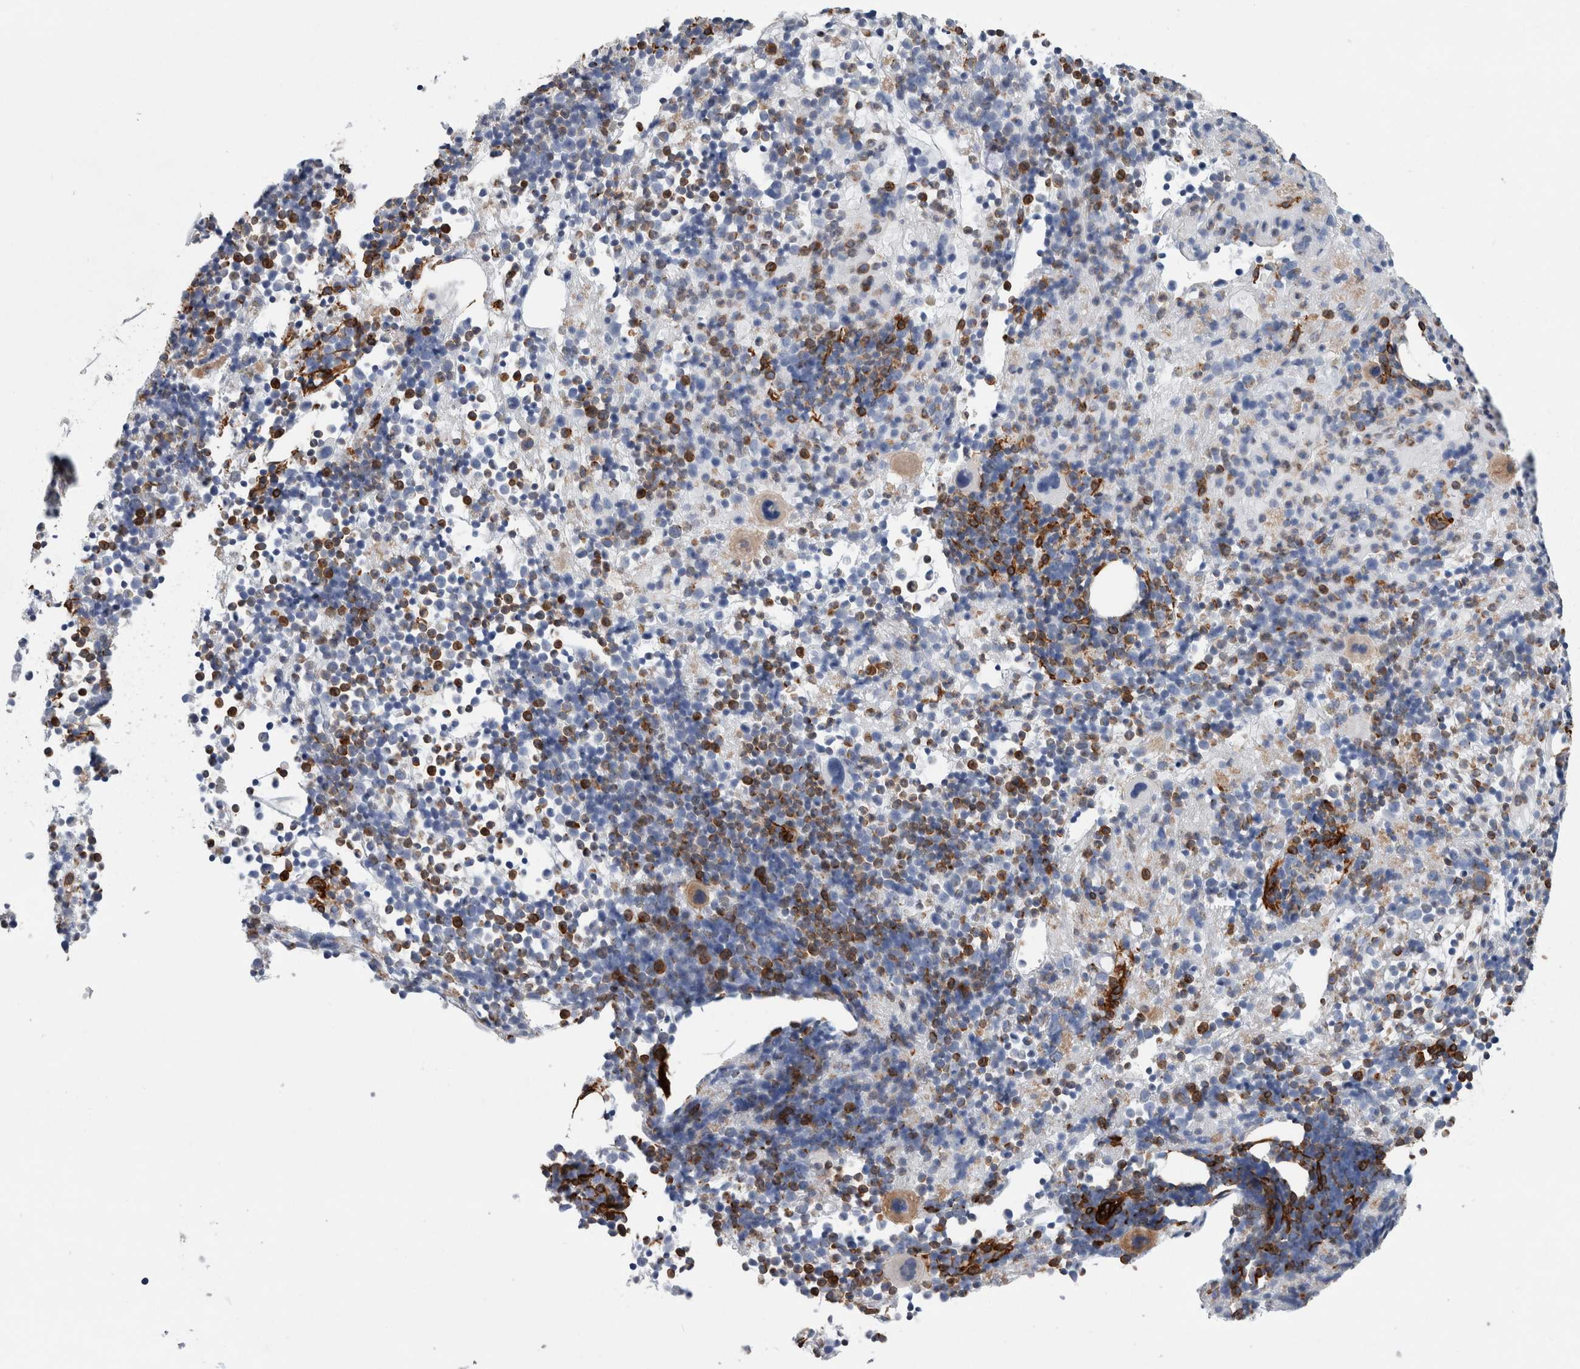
{"staining": {"intensity": "strong", "quantity": "25%-75%", "location": "cytoplasmic/membranous"}, "tissue": "bone marrow", "cell_type": "Hematopoietic cells", "image_type": "normal", "snomed": [{"axis": "morphology", "description": "Normal tissue, NOS"}, {"axis": "morphology", "description": "Inflammation, NOS"}, {"axis": "topography", "description": "Bone marrow"}], "caption": "Immunohistochemistry image of normal bone marrow: human bone marrow stained using immunohistochemistry (IHC) demonstrates high levels of strong protein expression localized specifically in the cytoplasmic/membranous of hematopoietic cells, appearing as a cytoplasmic/membranous brown color.", "gene": "PLEC", "patient": {"sex": "male", "age": 1}}